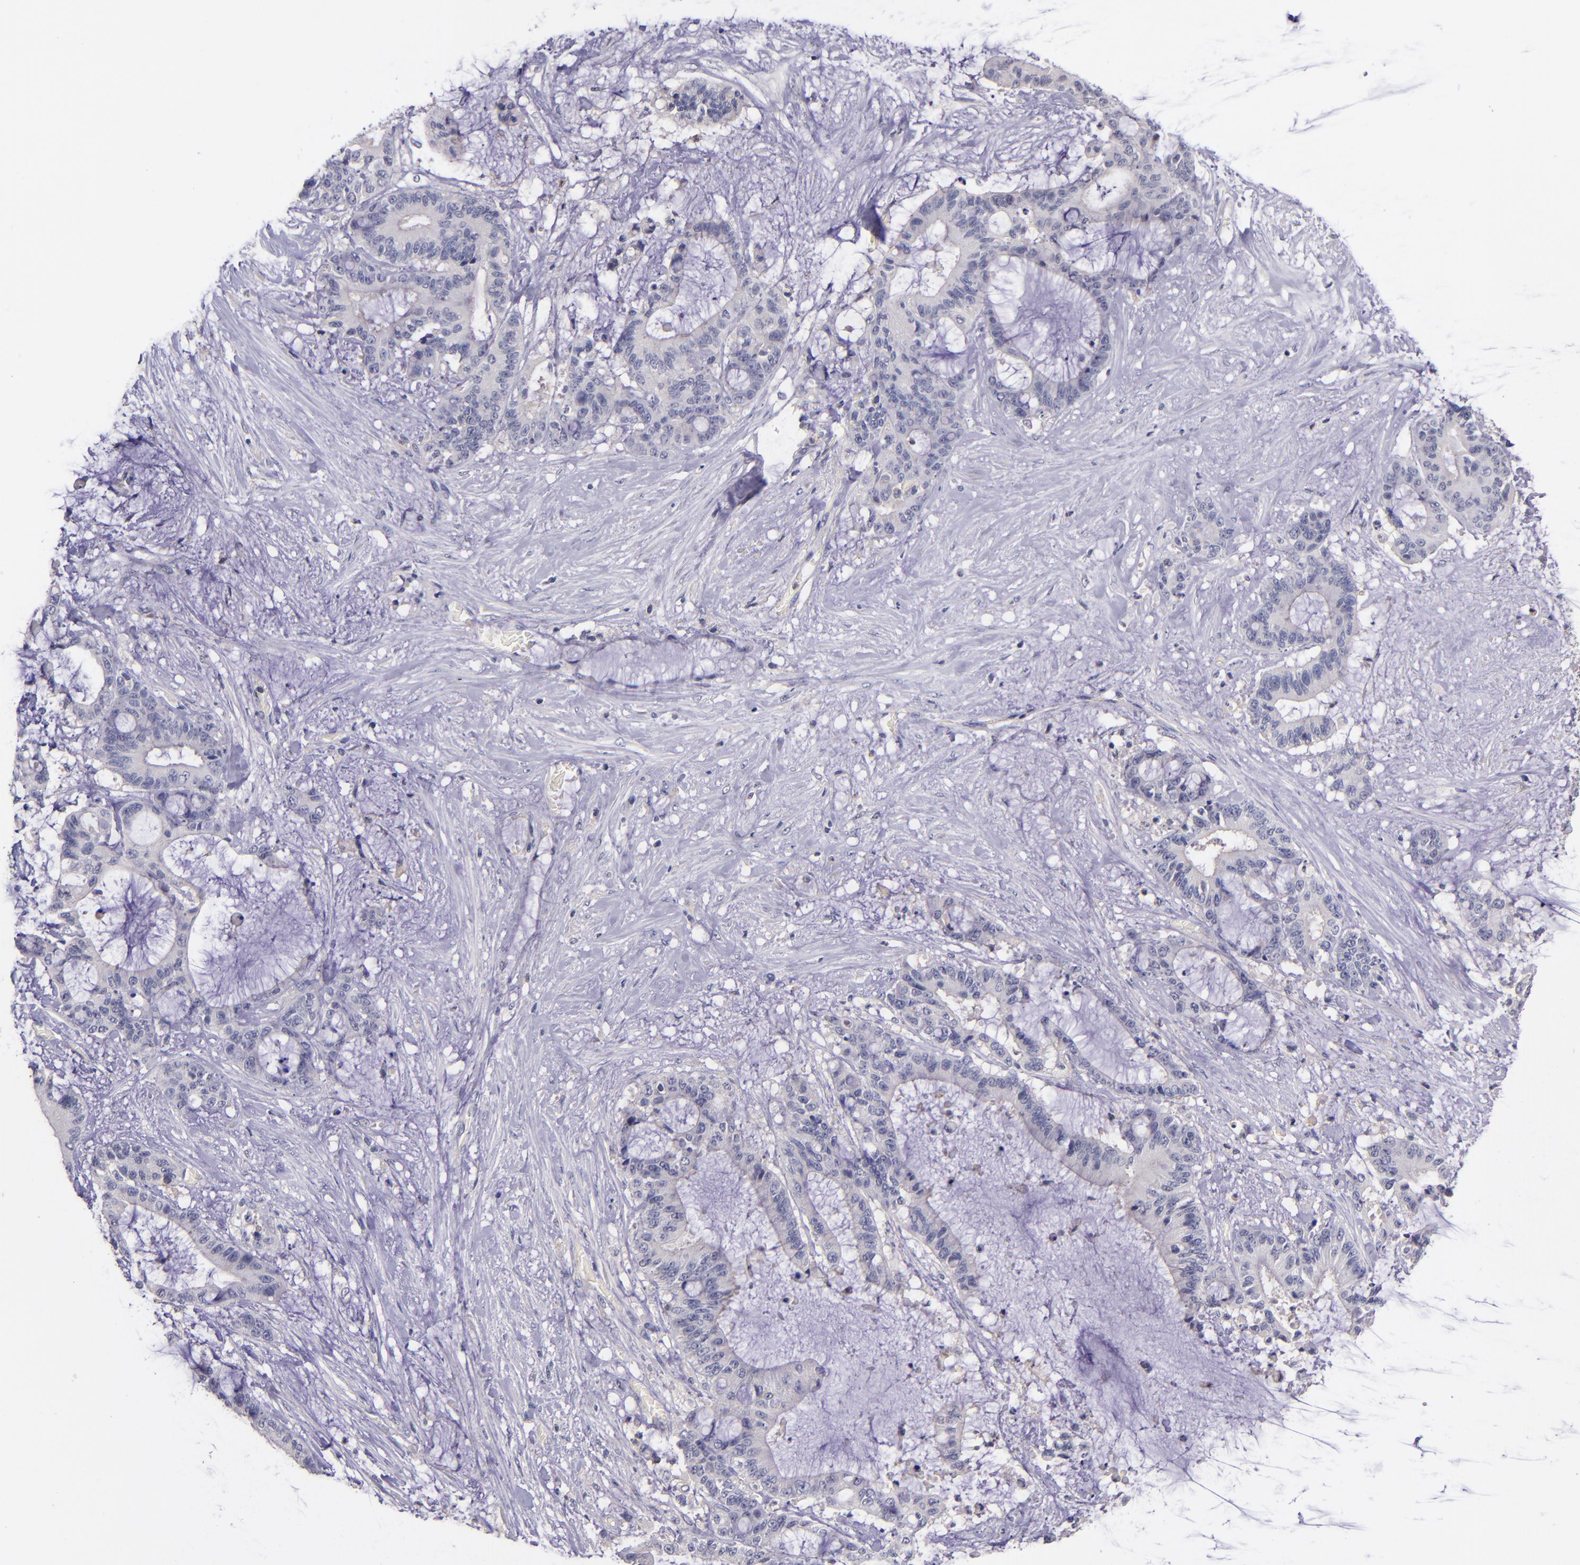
{"staining": {"intensity": "negative", "quantity": "none", "location": "none"}, "tissue": "liver cancer", "cell_type": "Tumor cells", "image_type": "cancer", "snomed": [{"axis": "morphology", "description": "Cholangiocarcinoma"}, {"axis": "topography", "description": "Liver"}], "caption": "This is an IHC histopathology image of liver cancer. There is no expression in tumor cells.", "gene": "RBP4", "patient": {"sex": "female", "age": 73}}